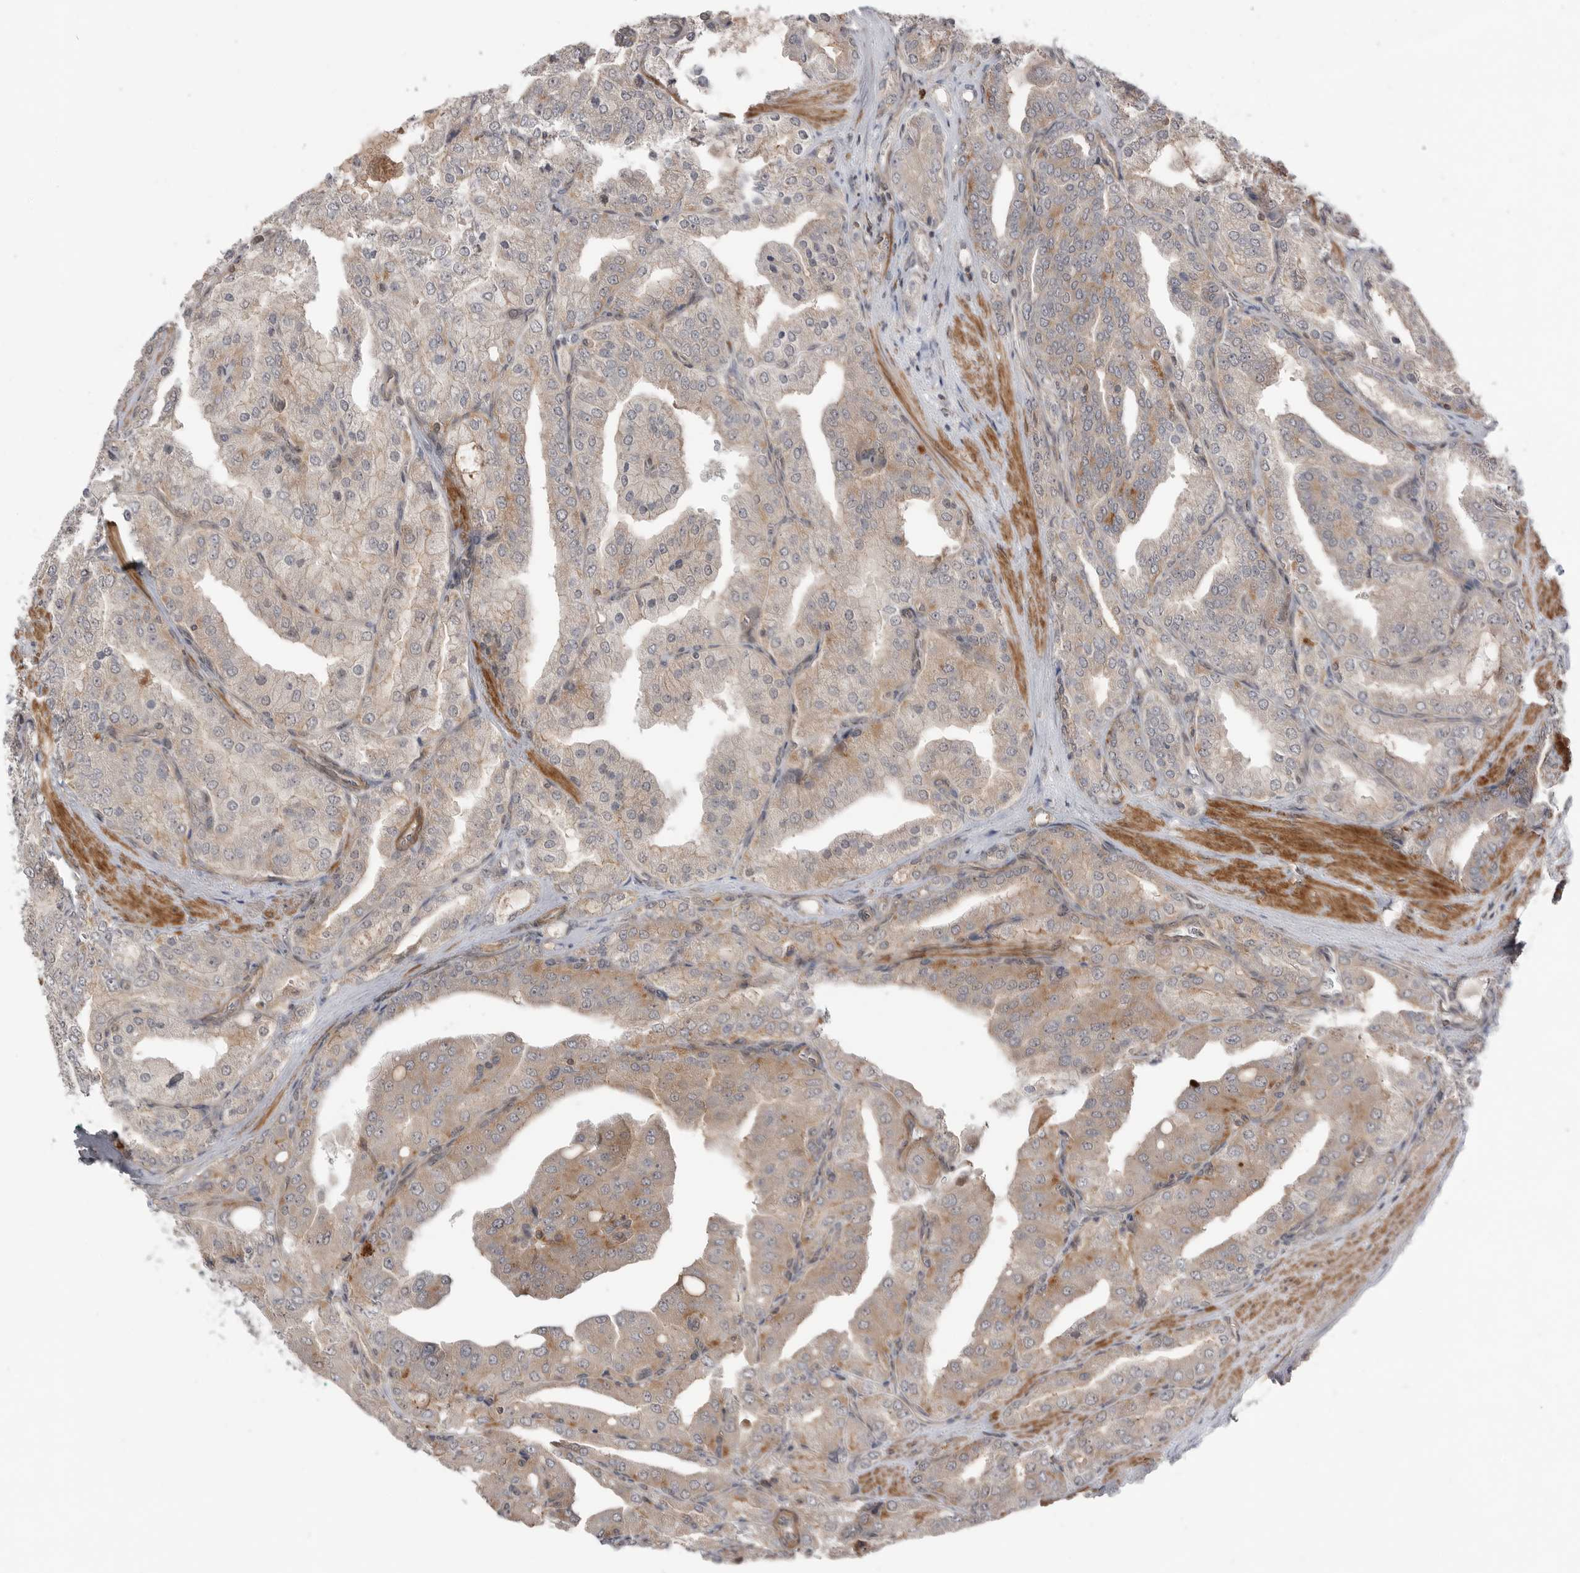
{"staining": {"intensity": "weak", "quantity": "<25%", "location": "cytoplasmic/membranous"}, "tissue": "prostate cancer", "cell_type": "Tumor cells", "image_type": "cancer", "snomed": [{"axis": "morphology", "description": "Adenocarcinoma, High grade"}, {"axis": "topography", "description": "Prostate"}], "caption": "Tumor cells show no significant protein staining in adenocarcinoma (high-grade) (prostate). (DAB (3,3'-diaminobenzidine) IHC visualized using brightfield microscopy, high magnification).", "gene": "PEAK1", "patient": {"sex": "male", "age": 50}}